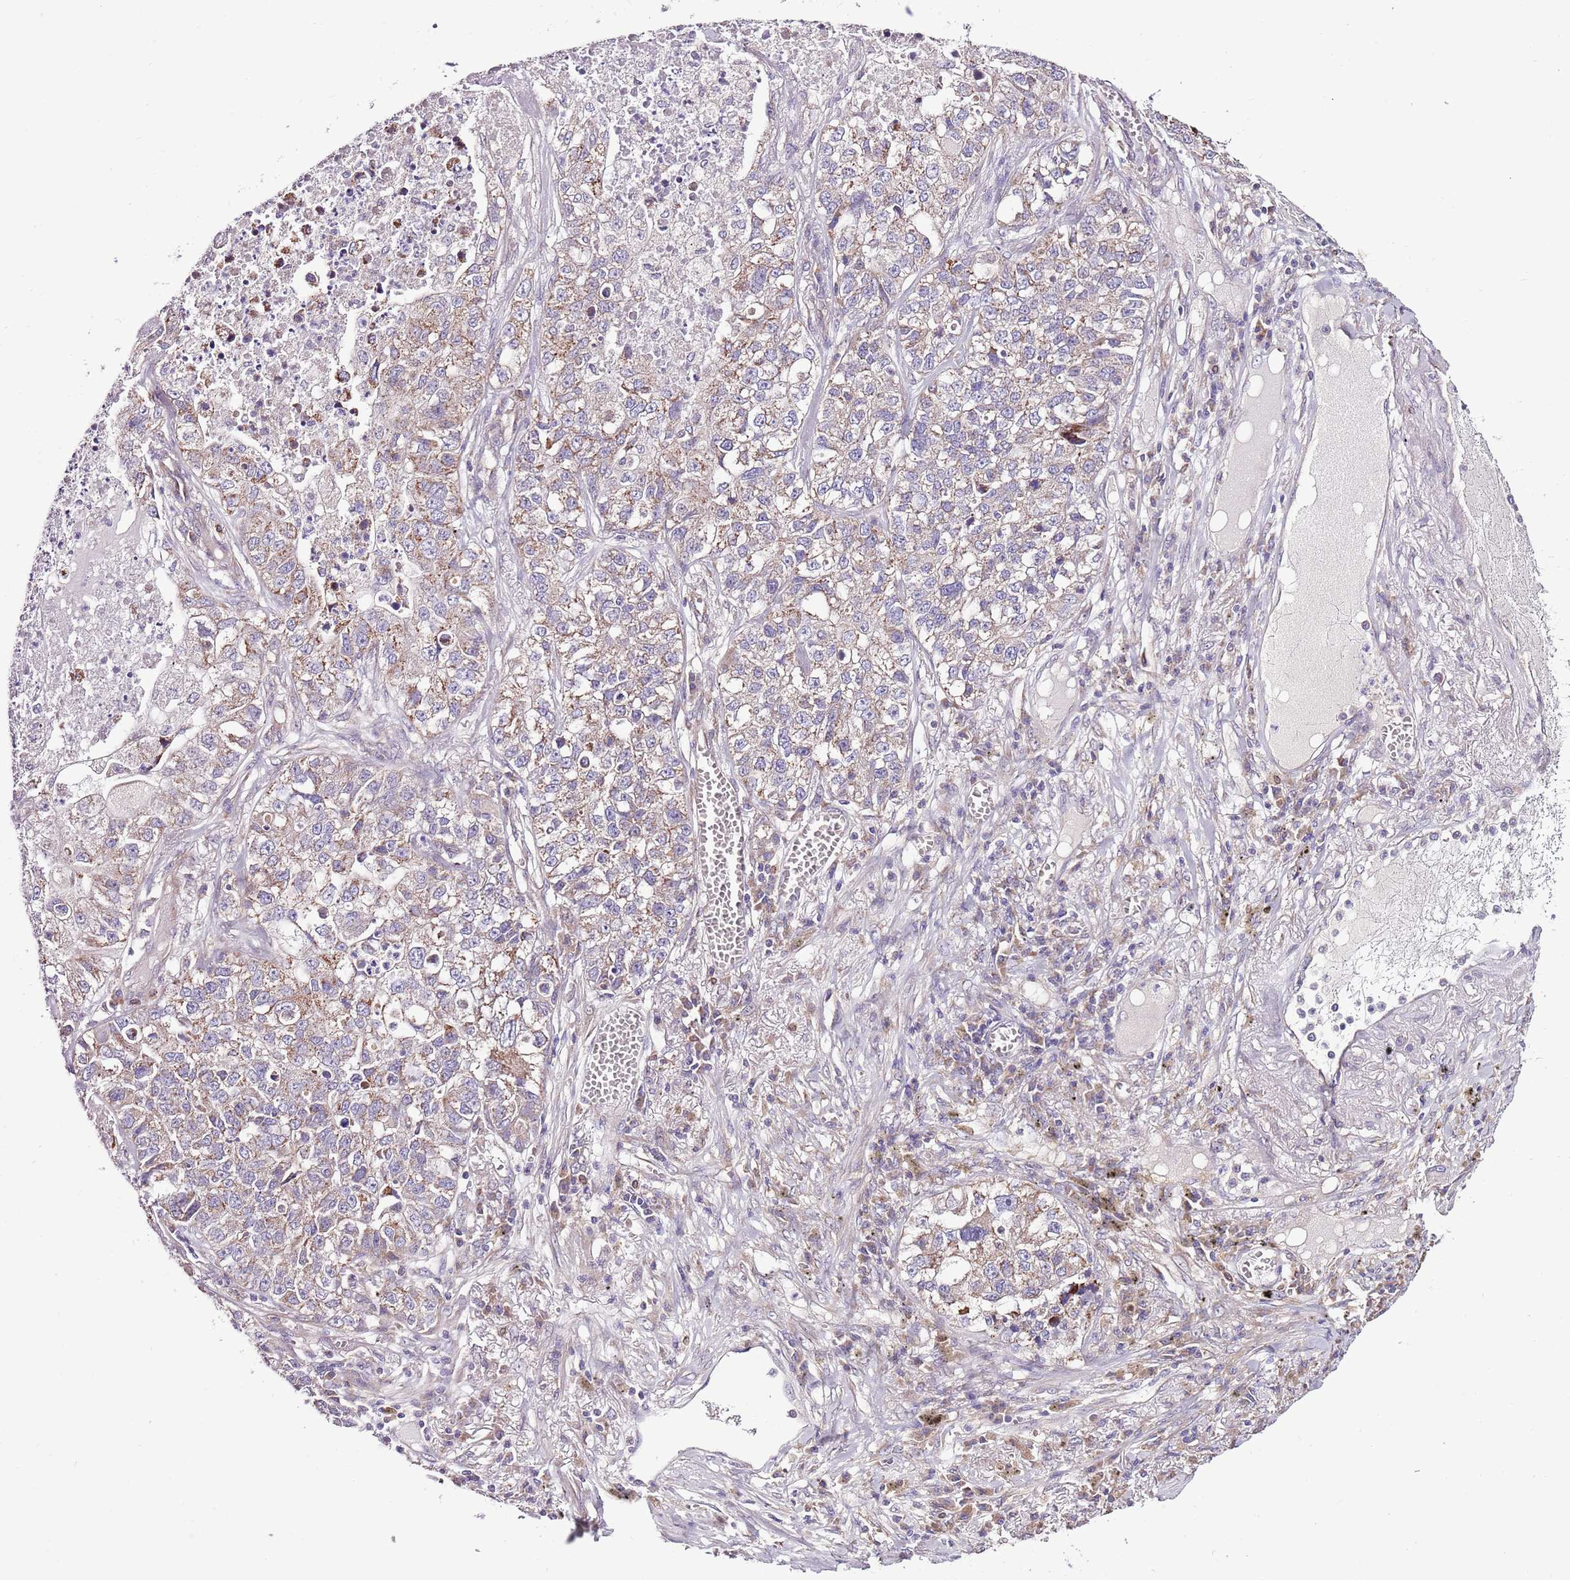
{"staining": {"intensity": "weak", "quantity": "25%-75%", "location": "cytoplasmic/membranous"}, "tissue": "lung cancer", "cell_type": "Tumor cells", "image_type": "cancer", "snomed": [{"axis": "morphology", "description": "Adenocarcinoma, NOS"}, {"axis": "topography", "description": "Lung"}], "caption": "Tumor cells exhibit weak cytoplasmic/membranous staining in about 25%-75% of cells in lung adenocarcinoma.", "gene": "SMG1", "patient": {"sex": "male", "age": 49}}